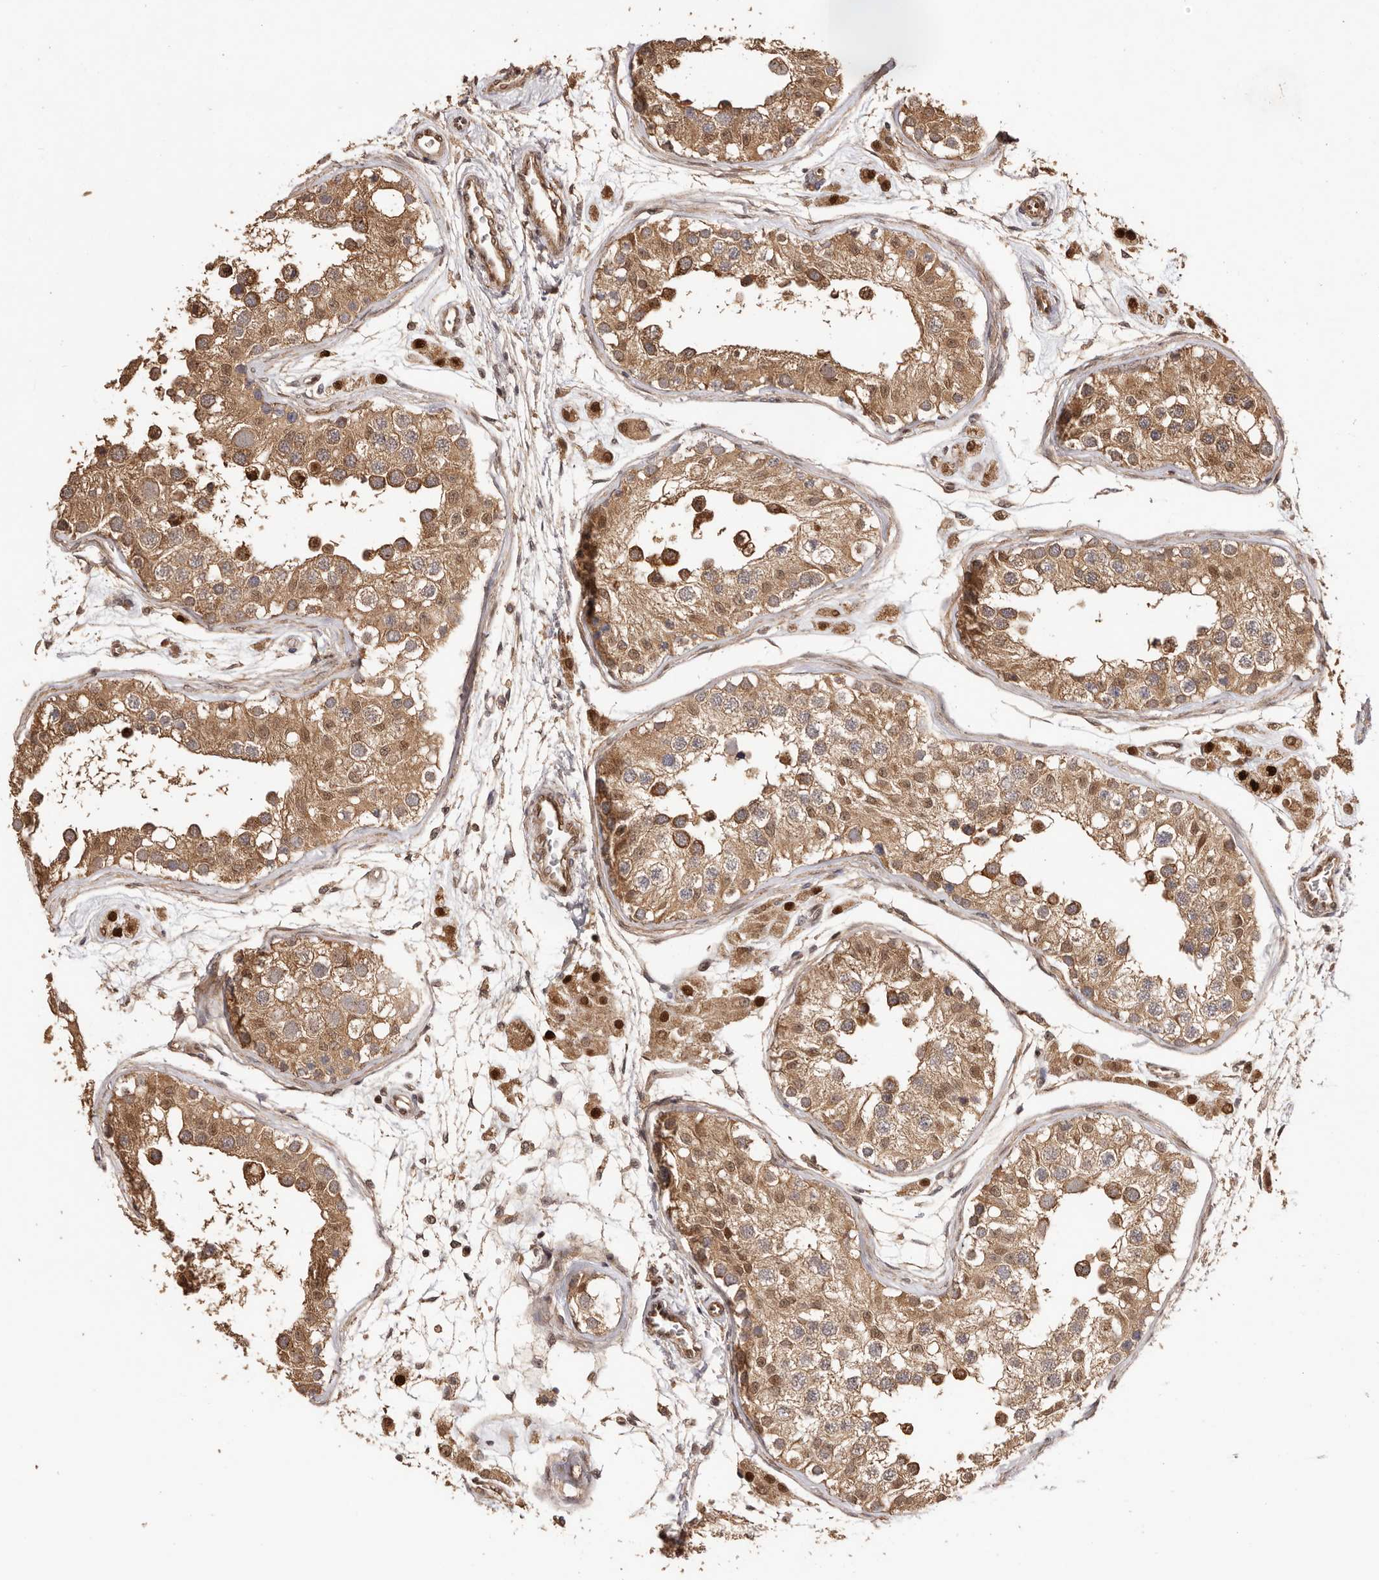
{"staining": {"intensity": "moderate", "quantity": ">75%", "location": "cytoplasmic/membranous"}, "tissue": "testis", "cell_type": "Cells in seminiferous ducts", "image_type": "normal", "snomed": [{"axis": "morphology", "description": "Normal tissue, NOS"}, {"axis": "morphology", "description": "Adenocarcinoma, metastatic, NOS"}, {"axis": "topography", "description": "Testis"}], "caption": "A high-resolution image shows immunohistochemistry (IHC) staining of normal testis, which shows moderate cytoplasmic/membranous positivity in approximately >75% of cells in seminiferous ducts.", "gene": "UBR2", "patient": {"sex": "male", "age": 26}}